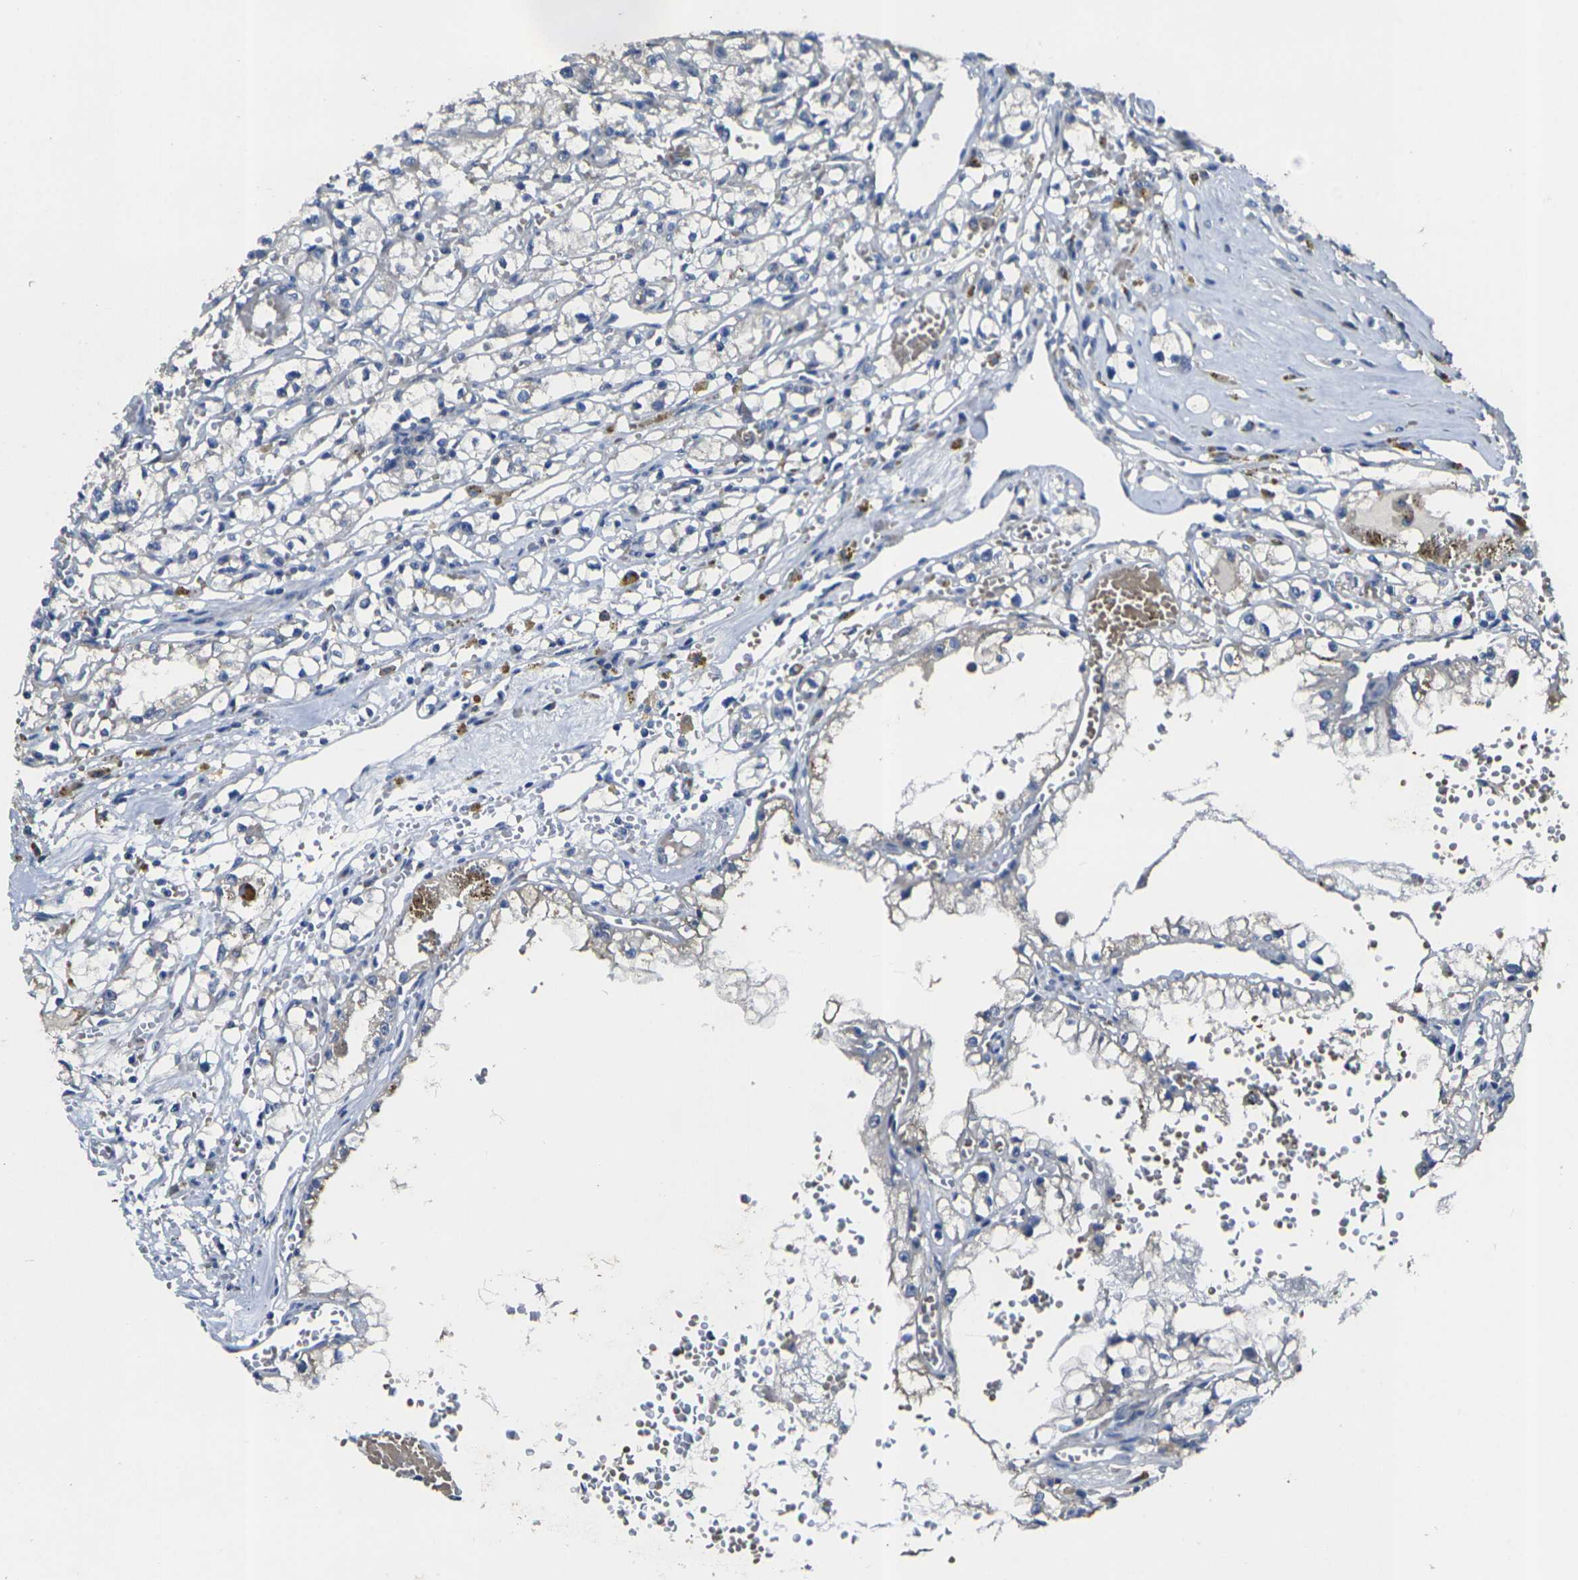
{"staining": {"intensity": "negative", "quantity": "none", "location": "none"}, "tissue": "renal cancer", "cell_type": "Tumor cells", "image_type": "cancer", "snomed": [{"axis": "morphology", "description": "Adenocarcinoma, NOS"}, {"axis": "topography", "description": "Kidney"}], "caption": "Immunohistochemistry (IHC) image of renal cancer (adenocarcinoma) stained for a protein (brown), which displays no positivity in tumor cells.", "gene": "GNA12", "patient": {"sex": "male", "age": 56}}